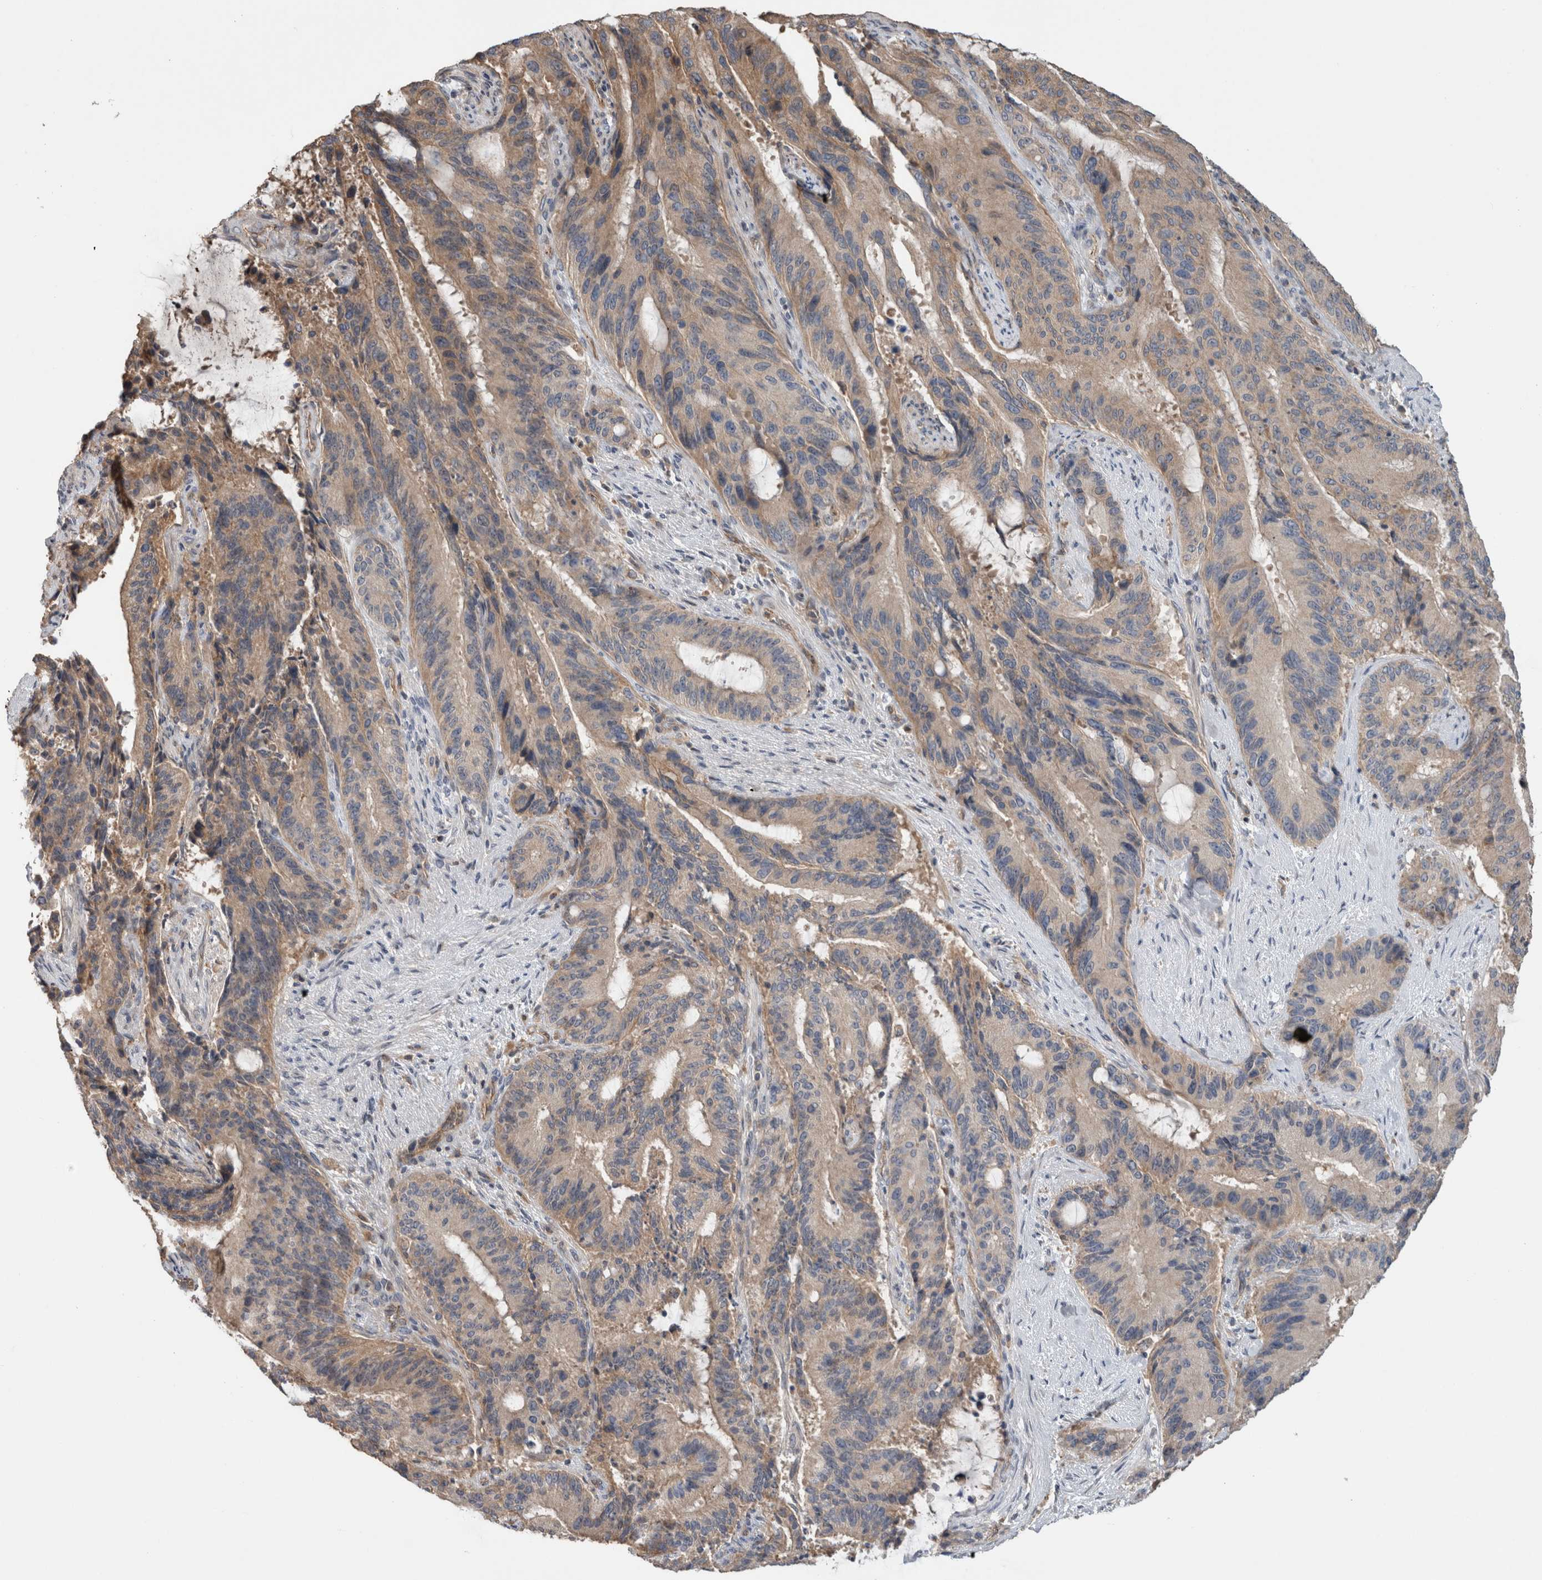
{"staining": {"intensity": "weak", "quantity": "25%-75%", "location": "cytoplasmic/membranous"}, "tissue": "liver cancer", "cell_type": "Tumor cells", "image_type": "cancer", "snomed": [{"axis": "morphology", "description": "Normal tissue, NOS"}, {"axis": "morphology", "description": "Cholangiocarcinoma"}, {"axis": "topography", "description": "Liver"}, {"axis": "topography", "description": "Peripheral nerve tissue"}], "caption": "Tumor cells display low levels of weak cytoplasmic/membranous expression in approximately 25%-75% of cells in human liver cancer (cholangiocarcinoma).", "gene": "TARBP1", "patient": {"sex": "female", "age": 73}}